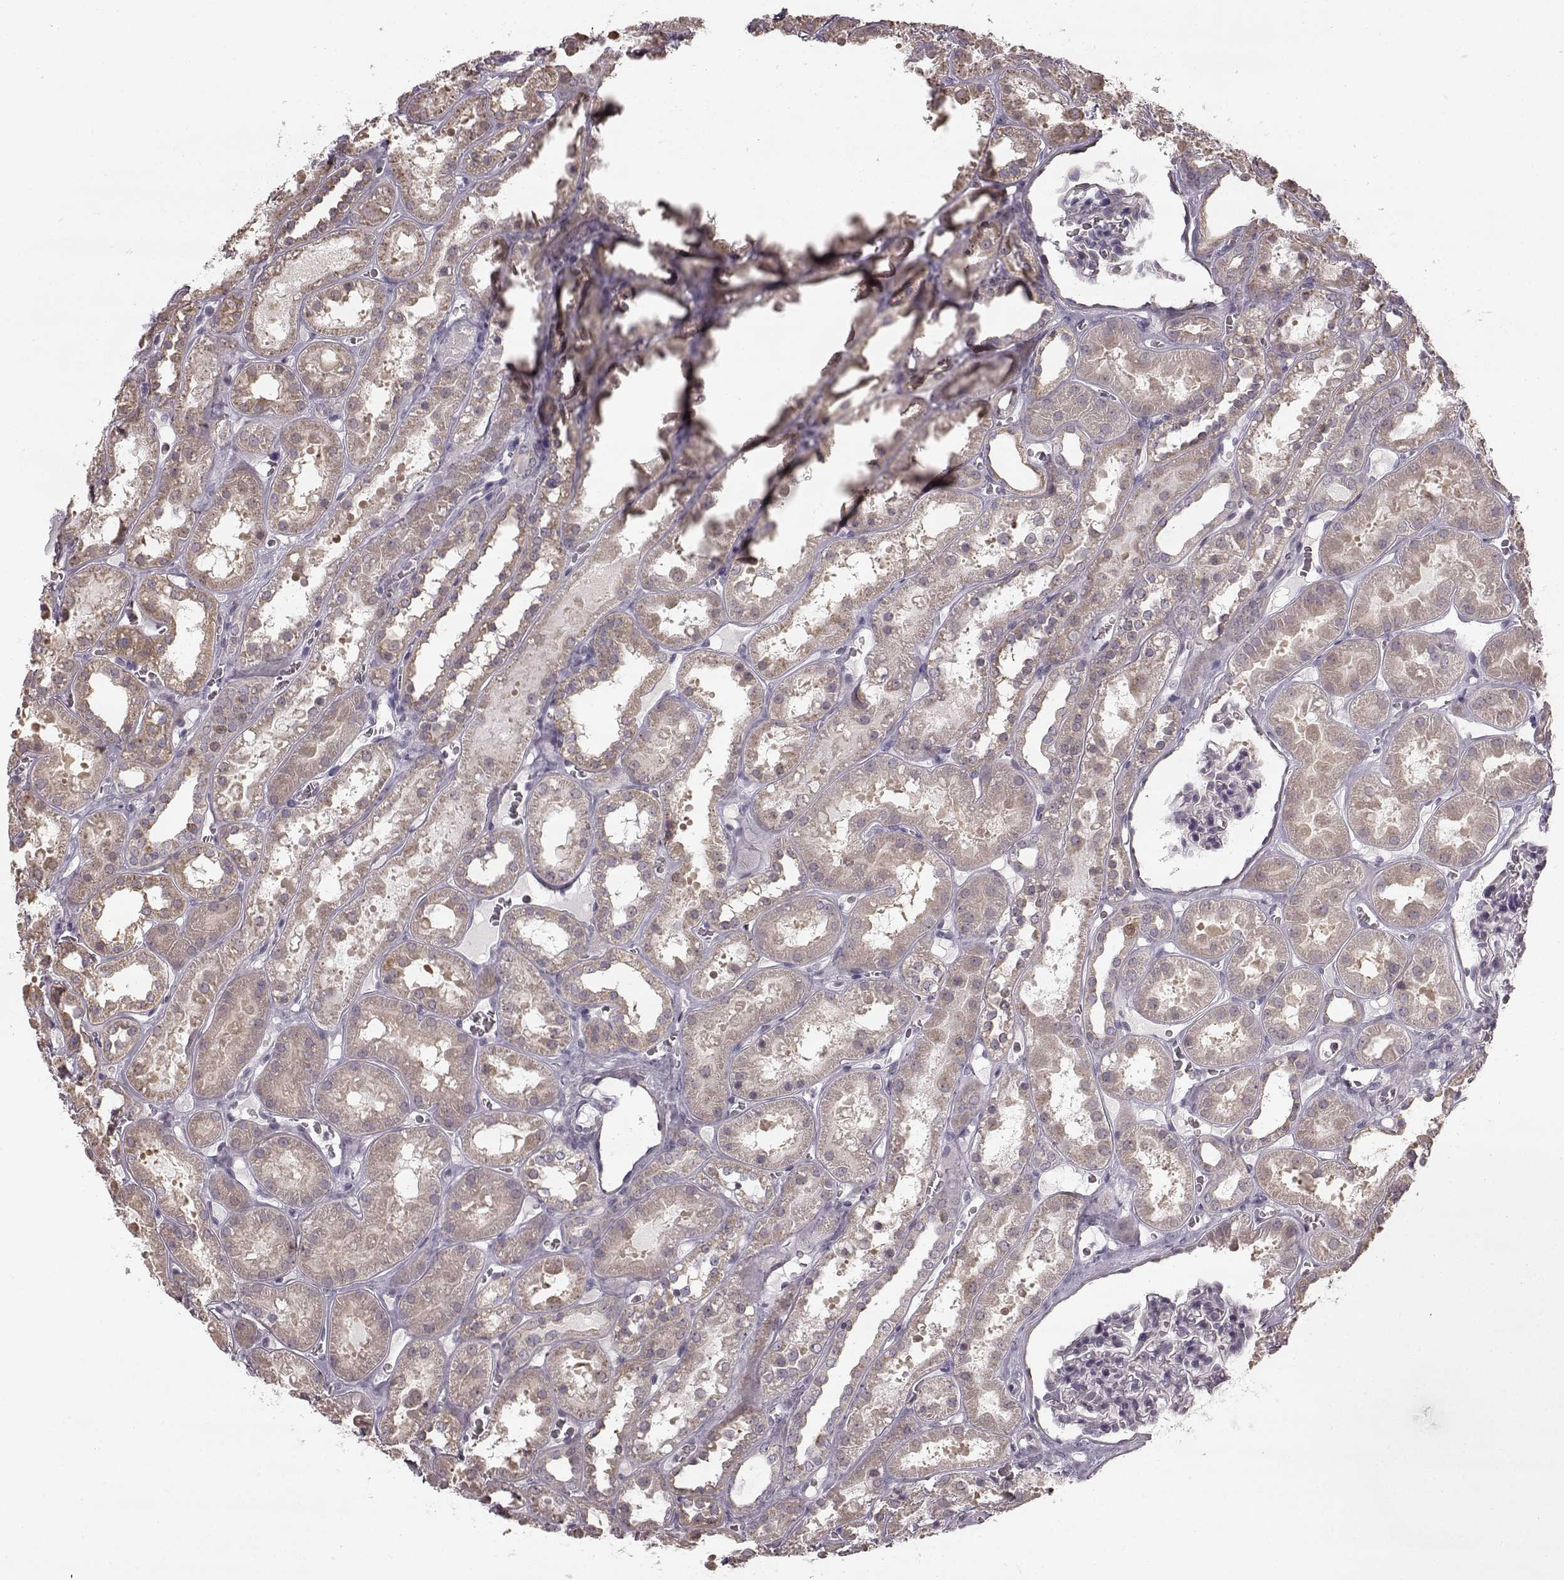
{"staining": {"intensity": "negative", "quantity": "none", "location": "none"}, "tissue": "kidney", "cell_type": "Cells in glomeruli", "image_type": "normal", "snomed": [{"axis": "morphology", "description": "Normal tissue, NOS"}, {"axis": "topography", "description": "Kidney"}], "caption": "Histopathology image shows no significant protein expression in cells in glomeruli of normal kidney.", "gene": "HMMR", "patient": {"sex": "female", "age": 41}}